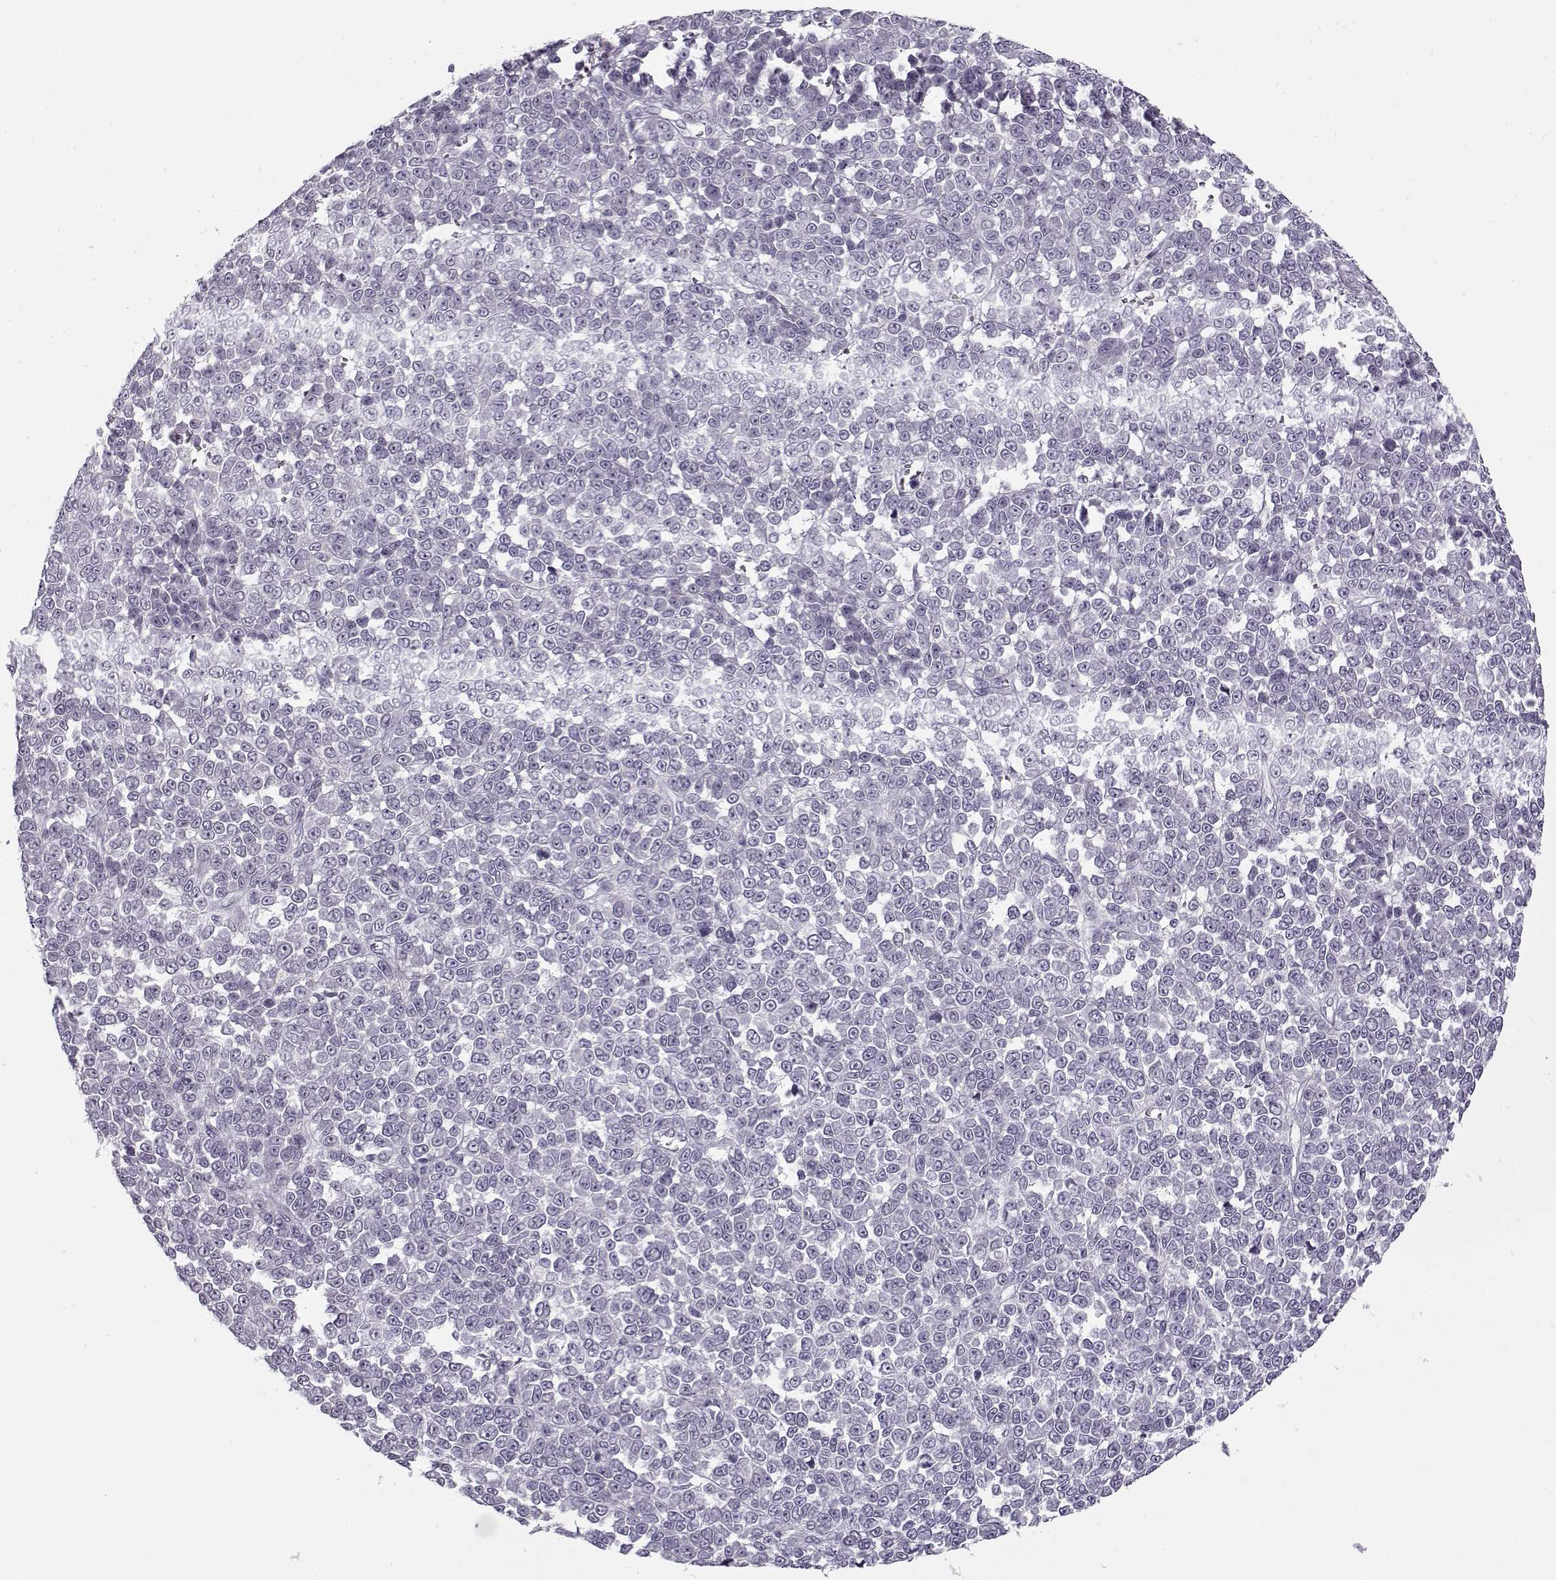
{"staining": {"intensity": "negative", "quantity": "none", "location": "none"}, "tissue": "melanoma", "cell_type": "Tumor cells", "image_type": "cancer", "snomed": [{"axis": "morphology", "description": "Malignant melanoma, NOS"}, {"axis": "topography", "description": "Skin"}], "caption": "Melanoma was stained to show a protein in brown. There is no significant positivity in tumor cells. Nuclei are stained in blue.", "gene": "PNMT", "patient": {"sex": "female", "age": 95}}